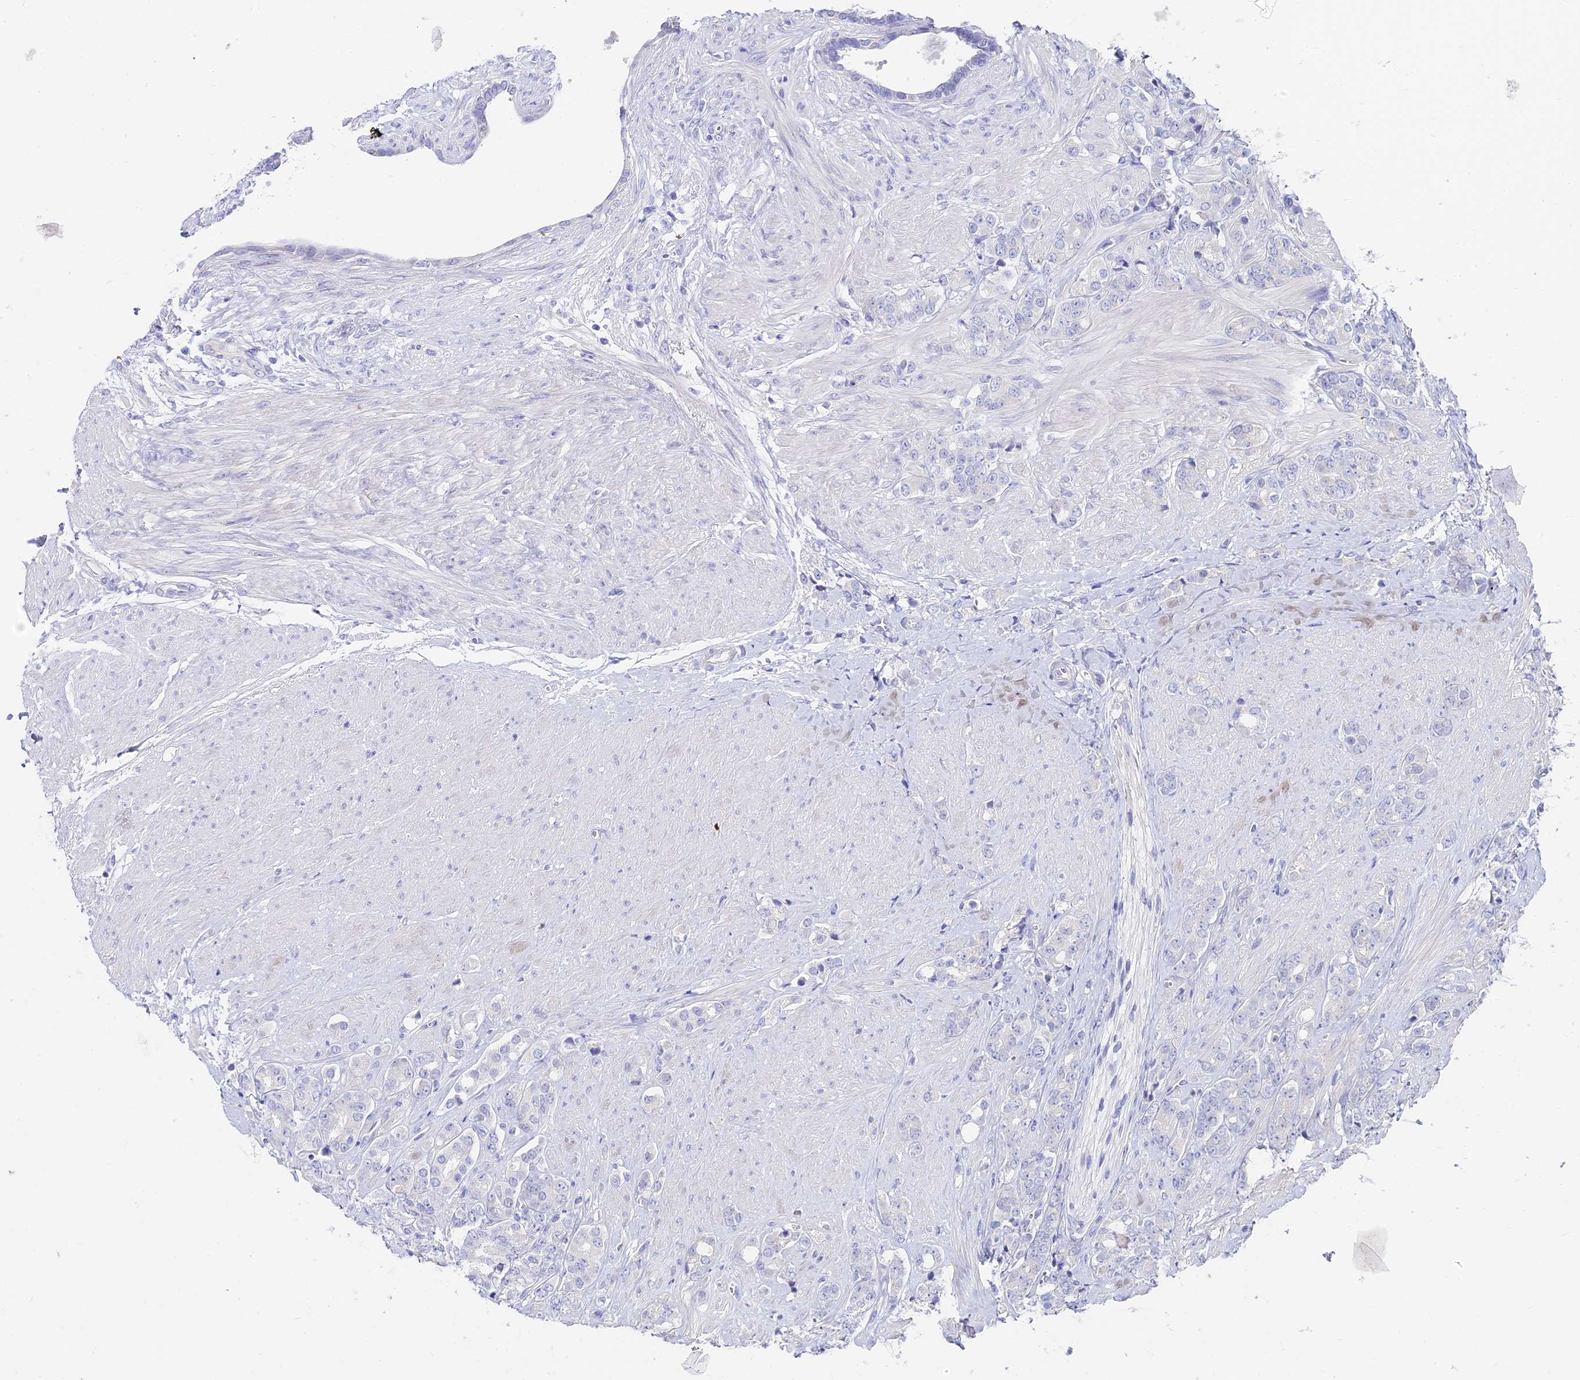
{"staining": {"intensity": "negative", "quantity": "none", "location": "none"}, "tissue": "prostate cancer", "cell_type": "Tumor cells", "image_type": "cancer", "snomed": [{"axis": "morphology", "description": "Adenocarcinoma, High grade"}, {"axis": "topography", "description": "Prostate"}], "caption": "Immunohistochemical staining of prostate cancer exhibits no significant staining in tumor cells. (Brightfield microscopy of DAB immunohistochemistry at high magnification).", "gene": "SLC25A16", "patient": {"sex": "male", "age": 62}}